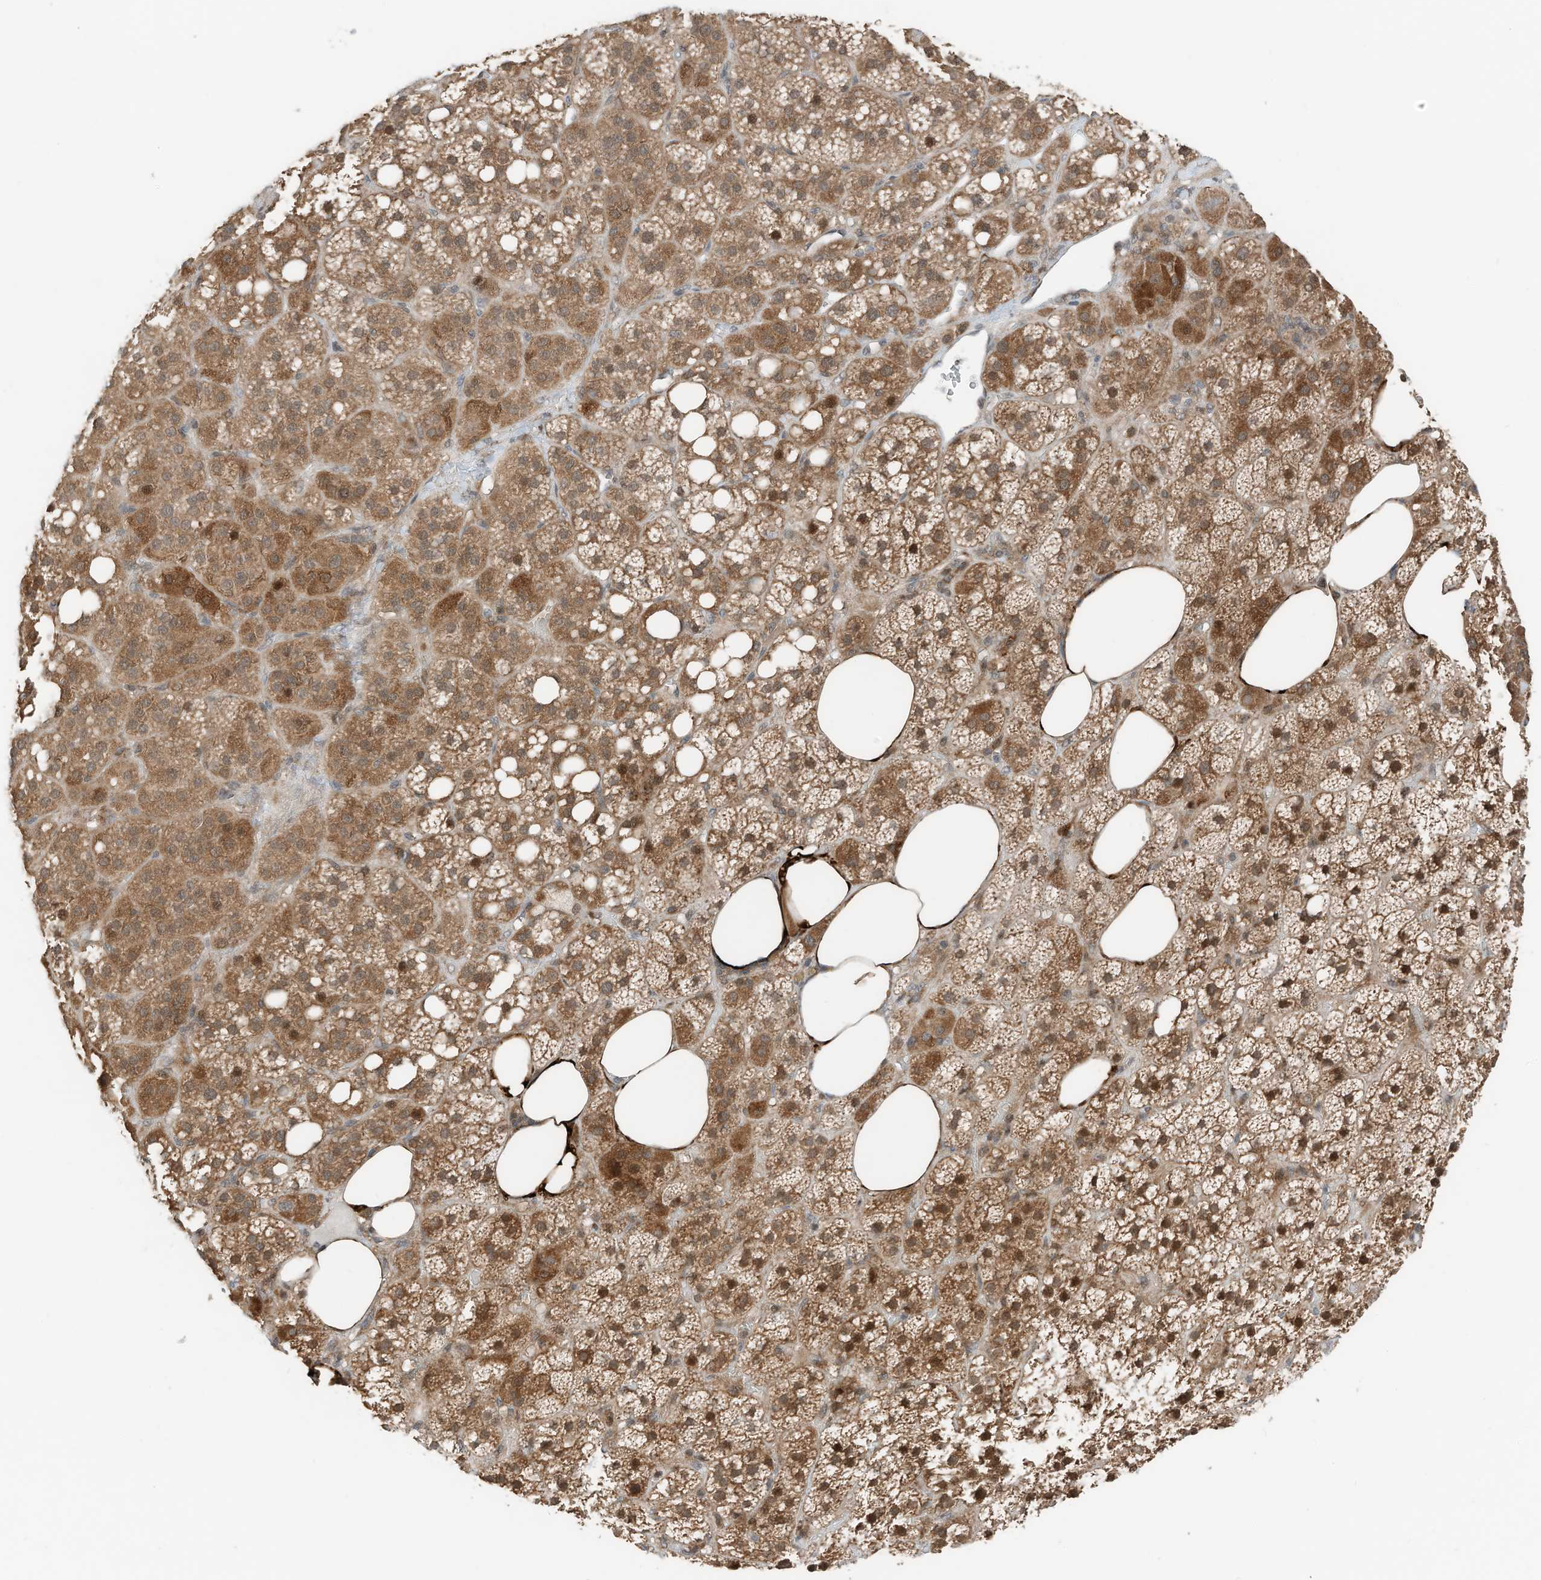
{"staining": {"intensity": "moderate", "quantity": ">75%", "location": "cytoplasmic/membranous,nuclear"}, "tissue": "adrenal gland", "cell_type": "Glandular cells", "image_type": "normal", "snomed": [{"axis": "morphology", "description": "Normal tissue, NOS"}, {"axis": "topography", "description": "Adrenal gland"}], "caption": "Protein analysis of normal adrenal gland demonstrates moderate cytoplasmic/membranous,nuclear staining in about >75% of glandular cells.", "gene": "RMND1", "patient": {"sex": "female", "age": 59}}